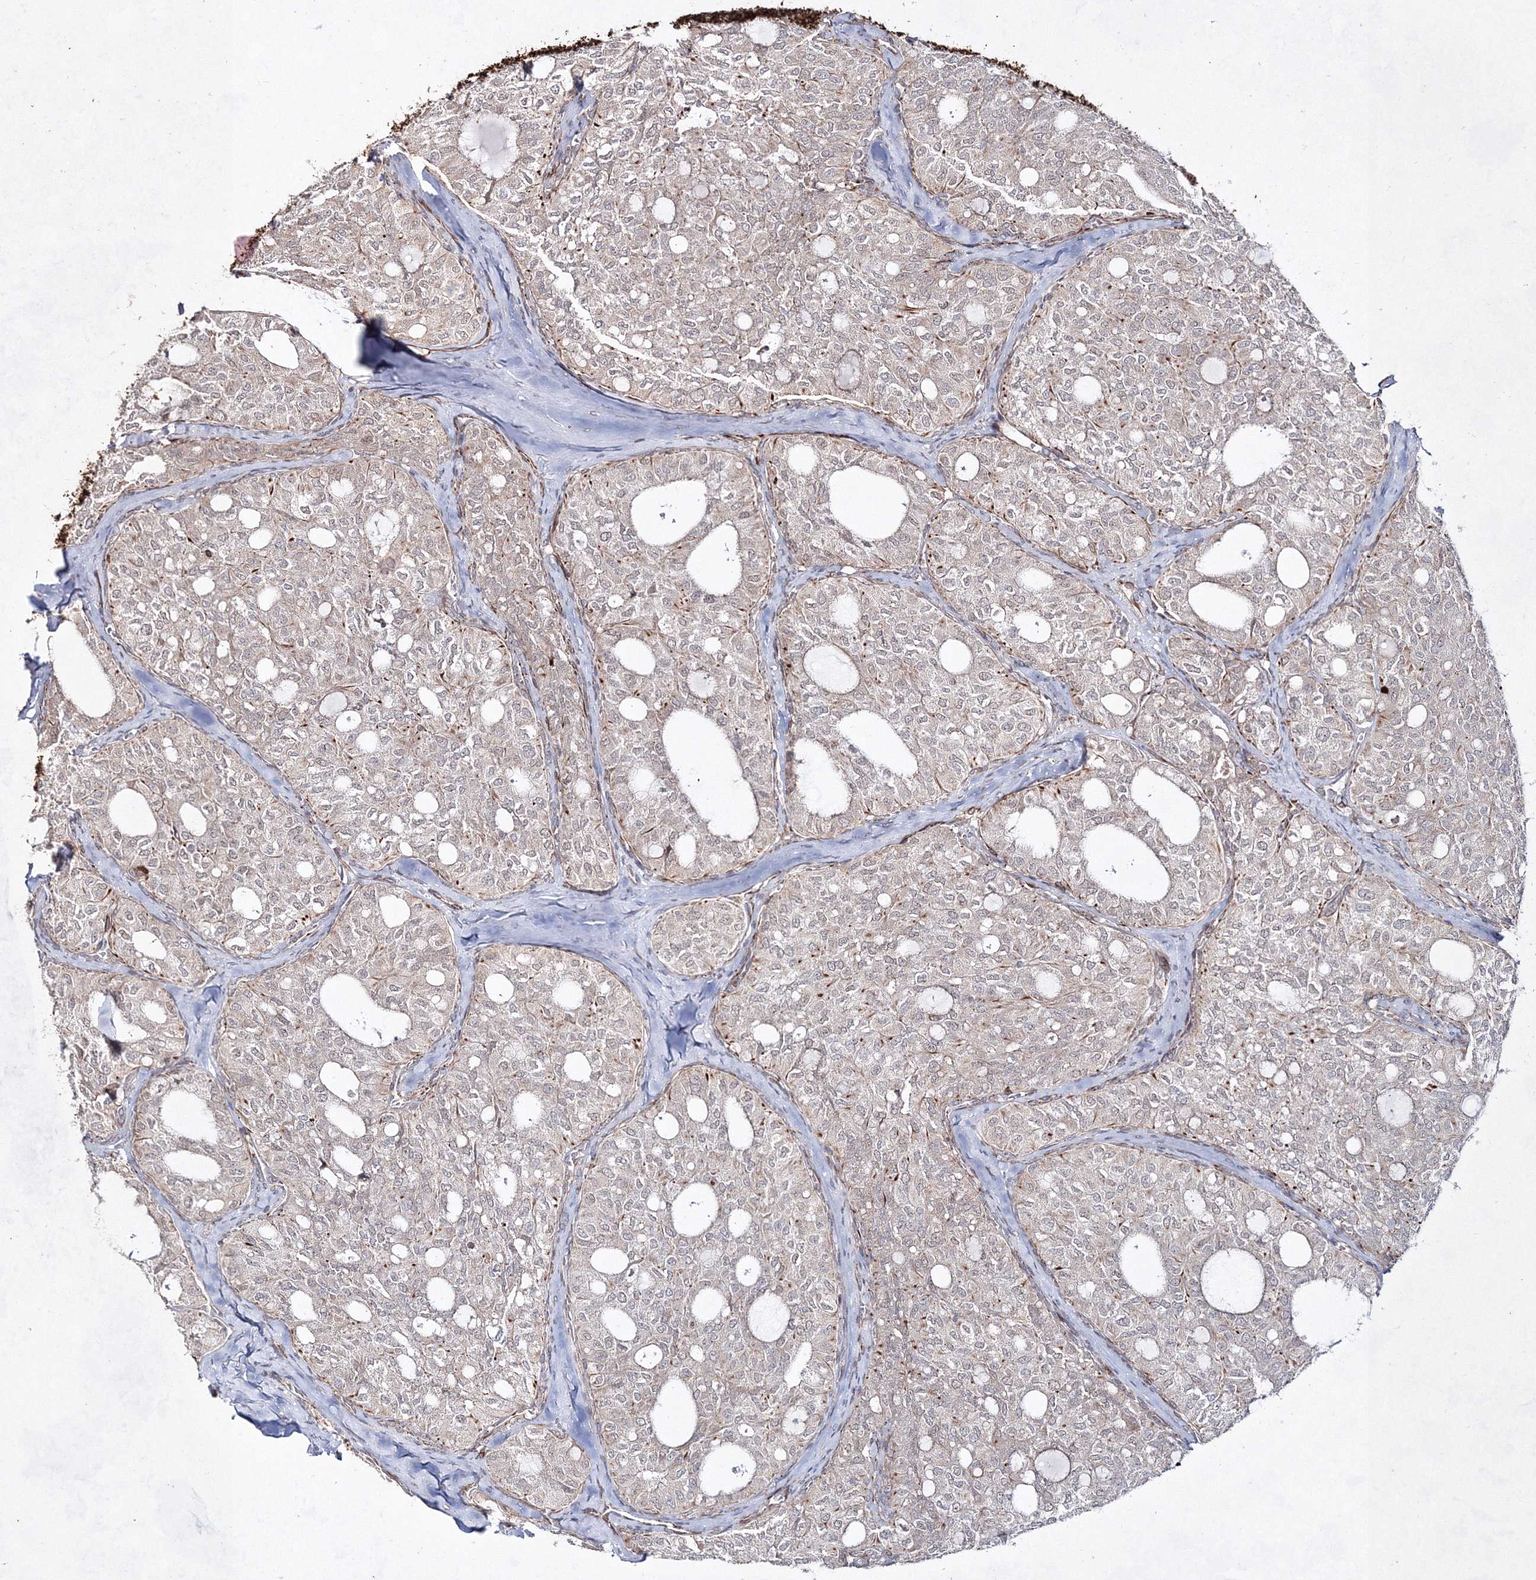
{"staining": {"intensity": "negative", "quantity": "none", "location": "none"}, "tissue": "thyroid cancer", "cell_type": "Tumor cells", "image_type": "cancer", "snomed": [{"axis": "morphology", "description": "Follicular adenoma carcinoma, NOS"}, {"axis": "topography", "description": "Thyroid gland"}], "caption": "Human thyroid follicular adenoma carcinoma stained for a protein using IHC demonstrates no expression in tumor cells.", "gene": "SNIP1", "patient": {"sex": "male", "age": 75}}